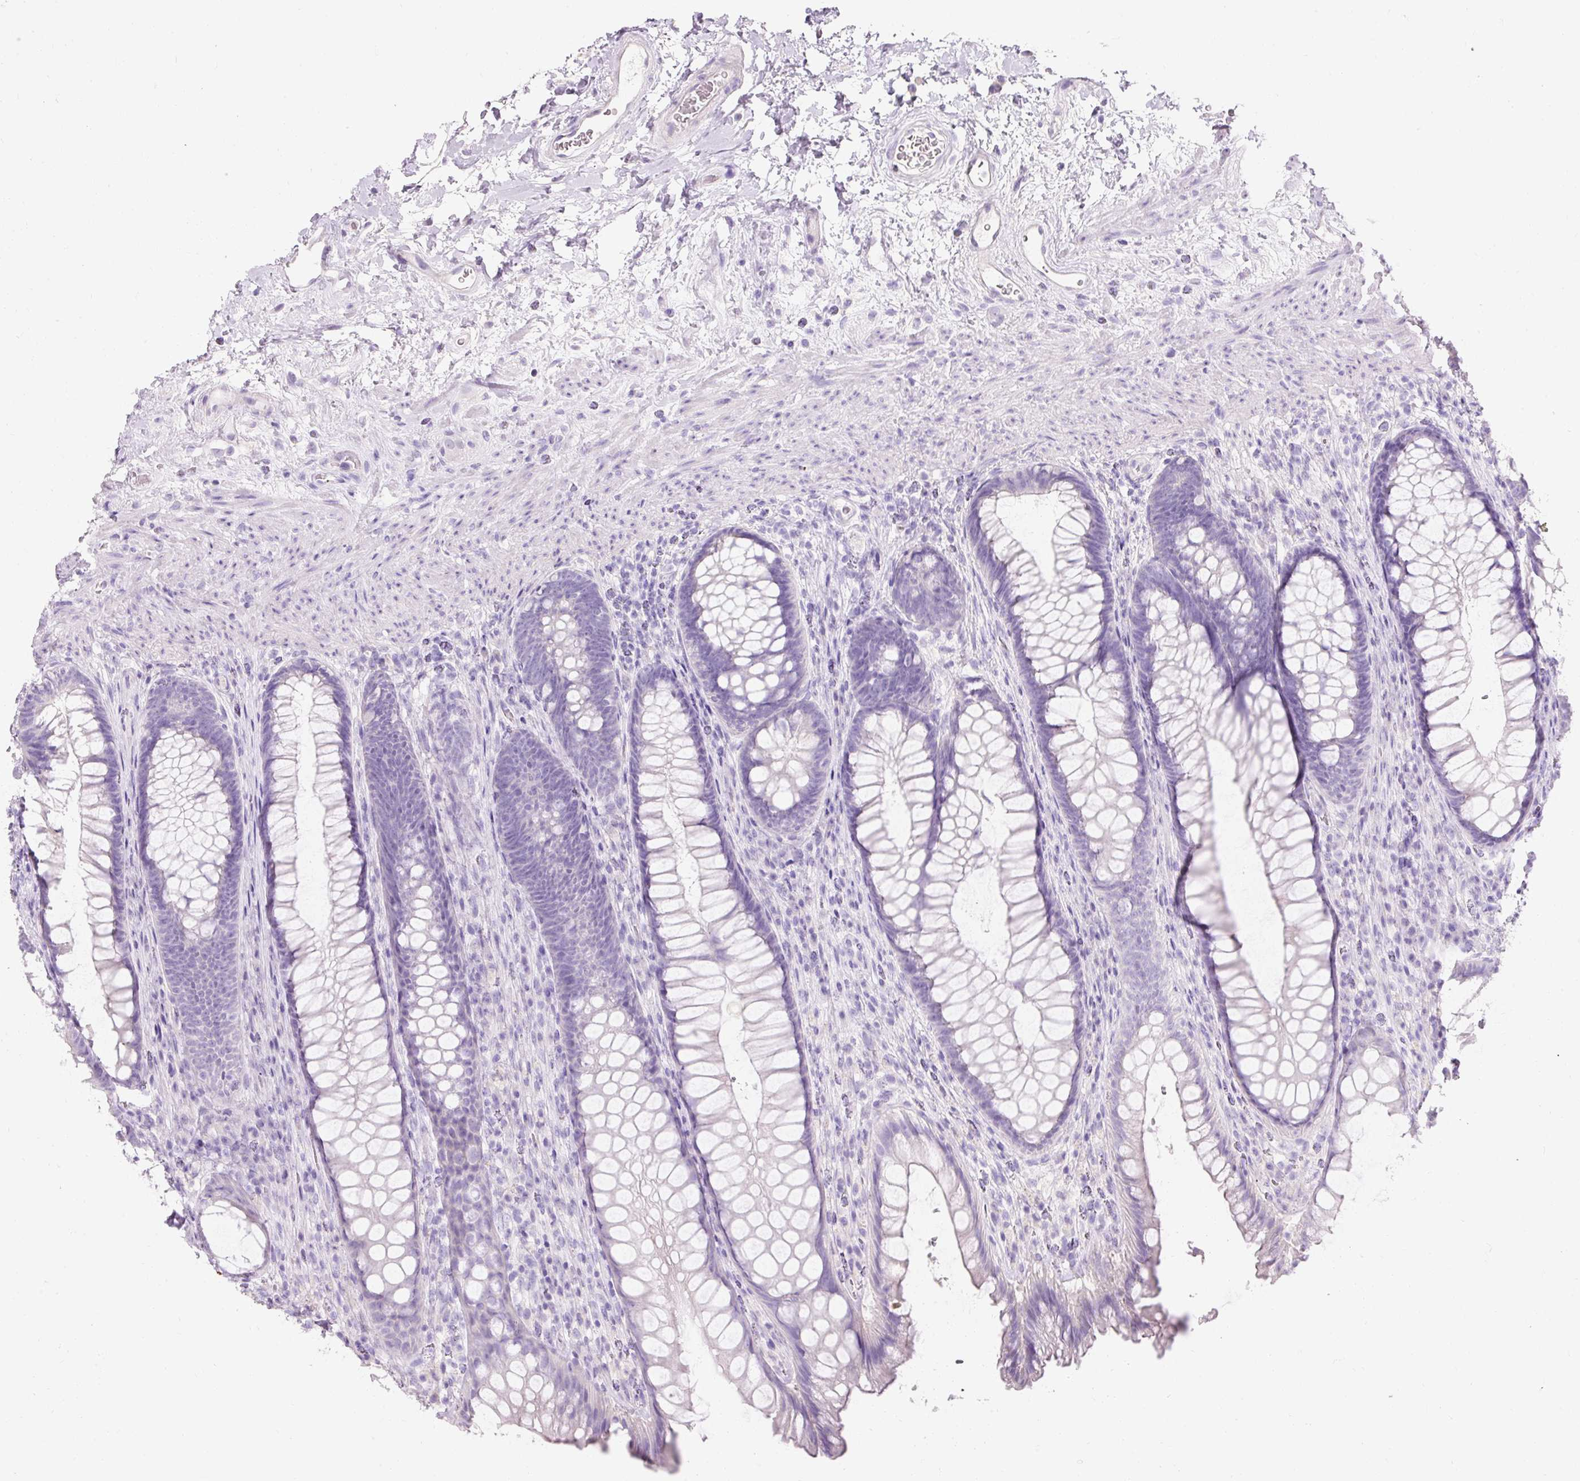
{"staining": {"intensity": "negative", "quantity": "none", "location": "none"}, "tissue": "rectum", "cell_type": "Glandular cells", "image_type": "normal", "snomed": [{"axis": "morphology", "description": "Normal tissue, NOS"}, {"axis": "topography", "description": "Rectum"}], "caption": "The histopathology image shows no significant positivity in glandular cells of rectum. Nuclei are stained in blue.", "gene": "TMEM213", "patient": {"sex": "male", "age": 53}}